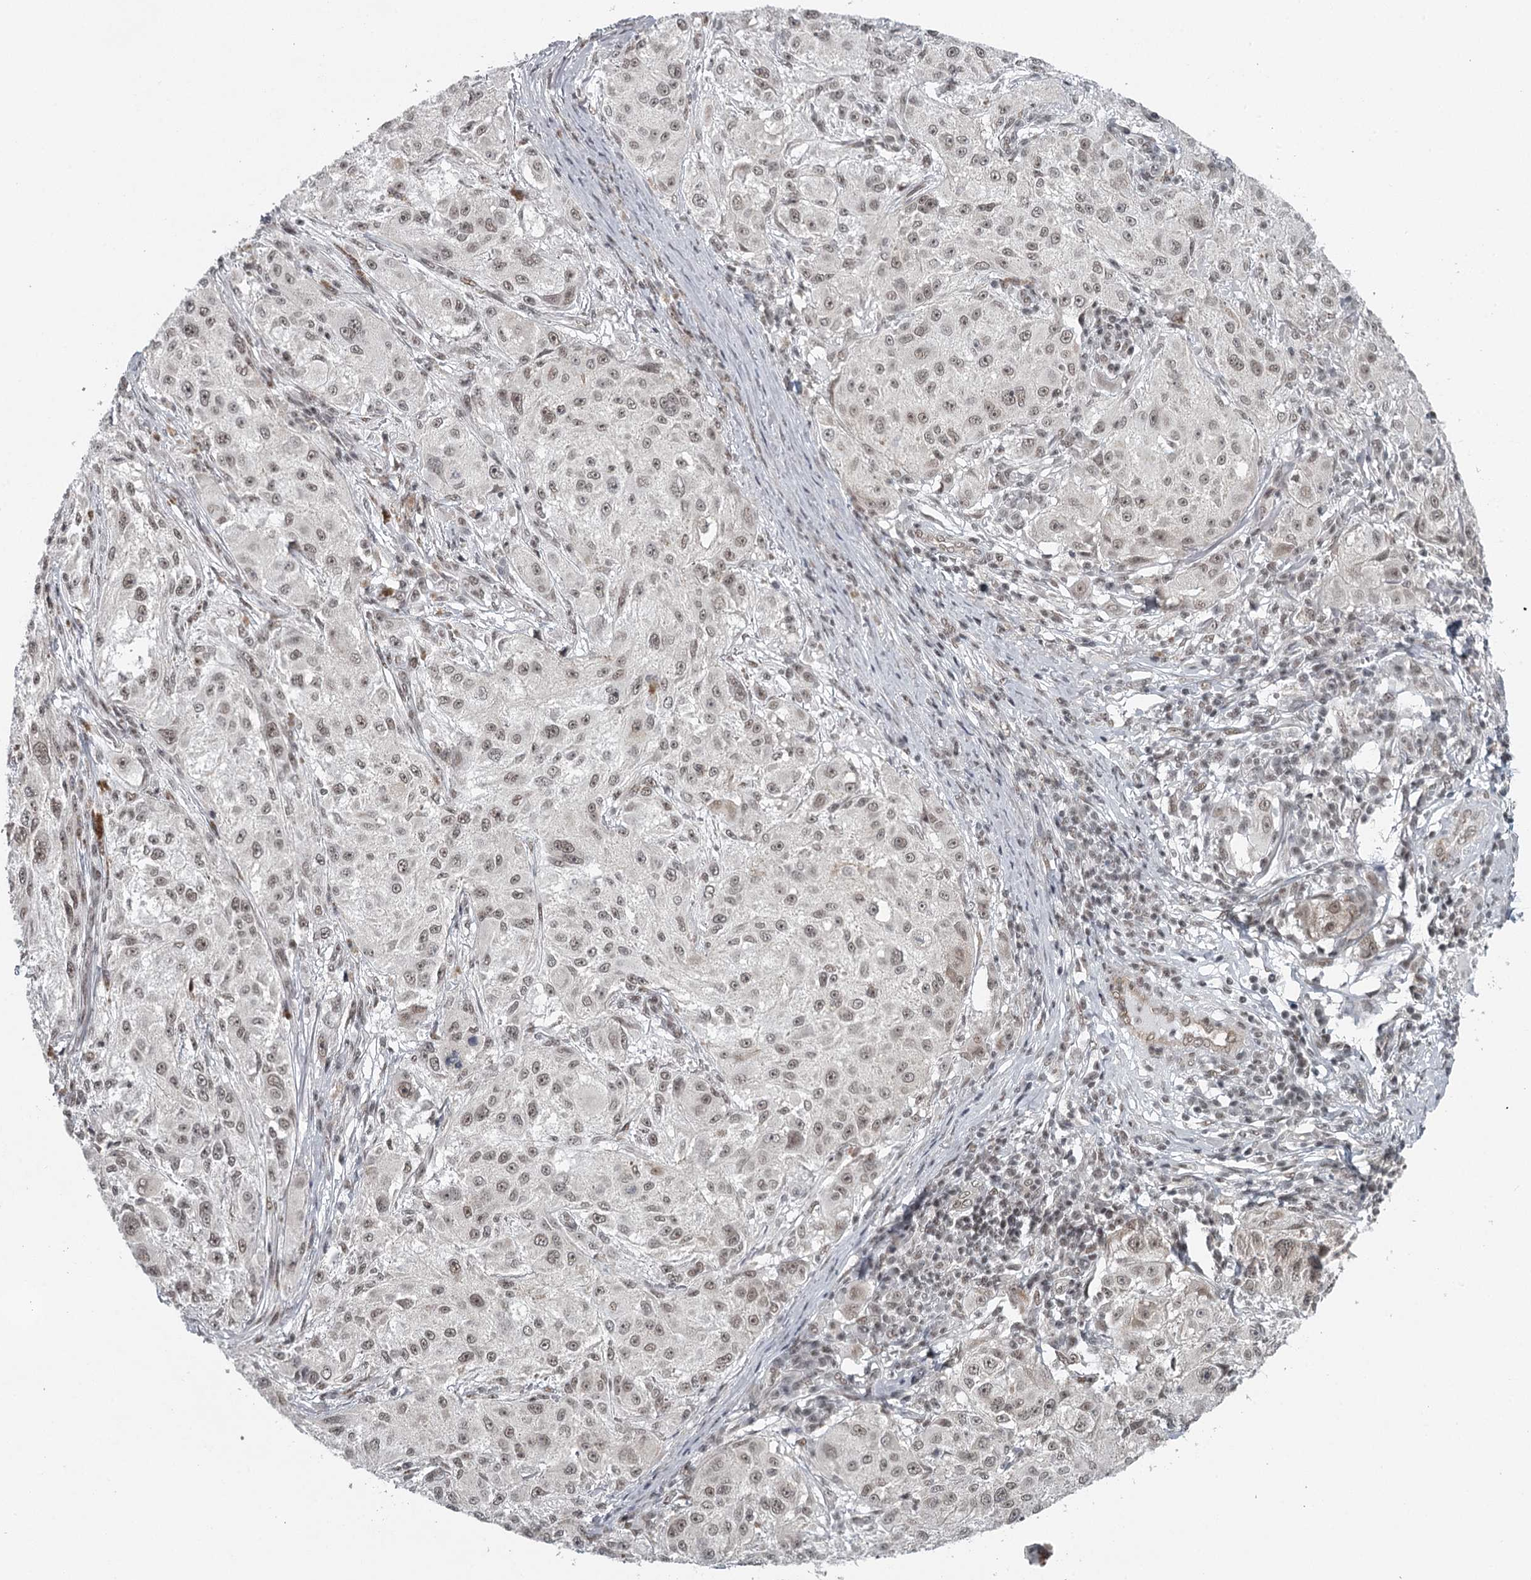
{"staining": {"intensity": "weak", "quantity": ">75%", "location": "nuclear"}, "tissue": "melanoma", "cell_type": "Tumor cells", "image_type": "cancer", "snomed": [{"axis": "morphology", "description": "Necrosis, NOS"}, {"axis": "morphology", "description": "Malignant melanoma, NOS"}, {"axis": "topography", "description": "Skin"}], "caption": "A high-resolution micrograph shows immunohistochemistry (IHC) staining of melanoma, which shows weak nuclear positivity in approximately >75% of tumor cells. Nuclei are stained in blue.", "gene": "FAM13C", "patient": {"sex": "female", "age": 87}}